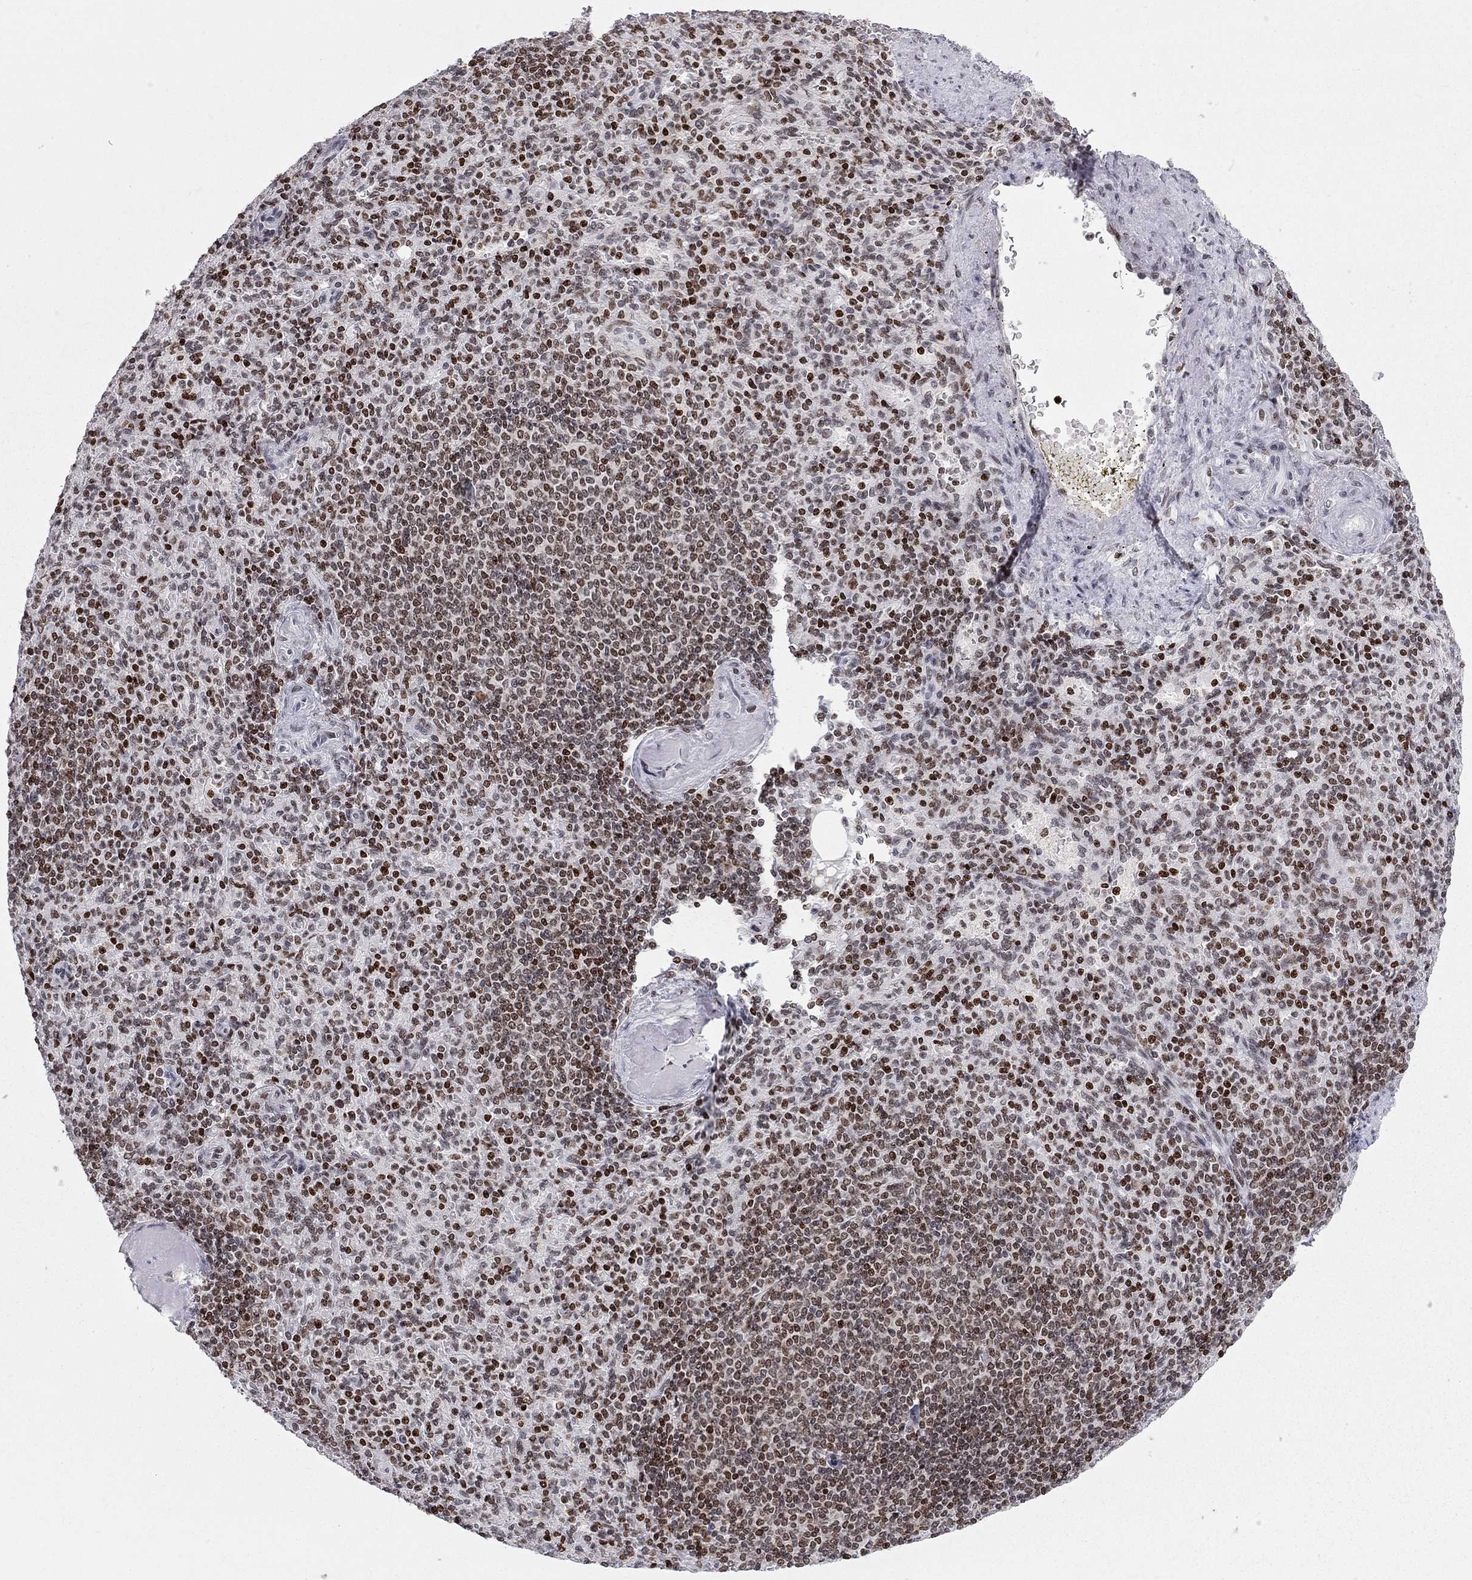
{"staining": {"intensity": "strong", "quantity": "<25%", "location": "nuclear"}, "tissue": "spleen", "cell_type": "Cells in red pulp", "image_type": "normal", "snomed": [{"axis": "morphology", "description": "Normal tissue, NOS"}, {"axis": "topography", "description": "Spleen"}], "caption": "IHC (DAB (3,3'-diaminobenzidine)) staining of normal spleen exhibits strong nuclear protein staining in about <25% of cells in red pulp.", "gene": "H2AX", "patient": {"sex": "female", "age": 74}}